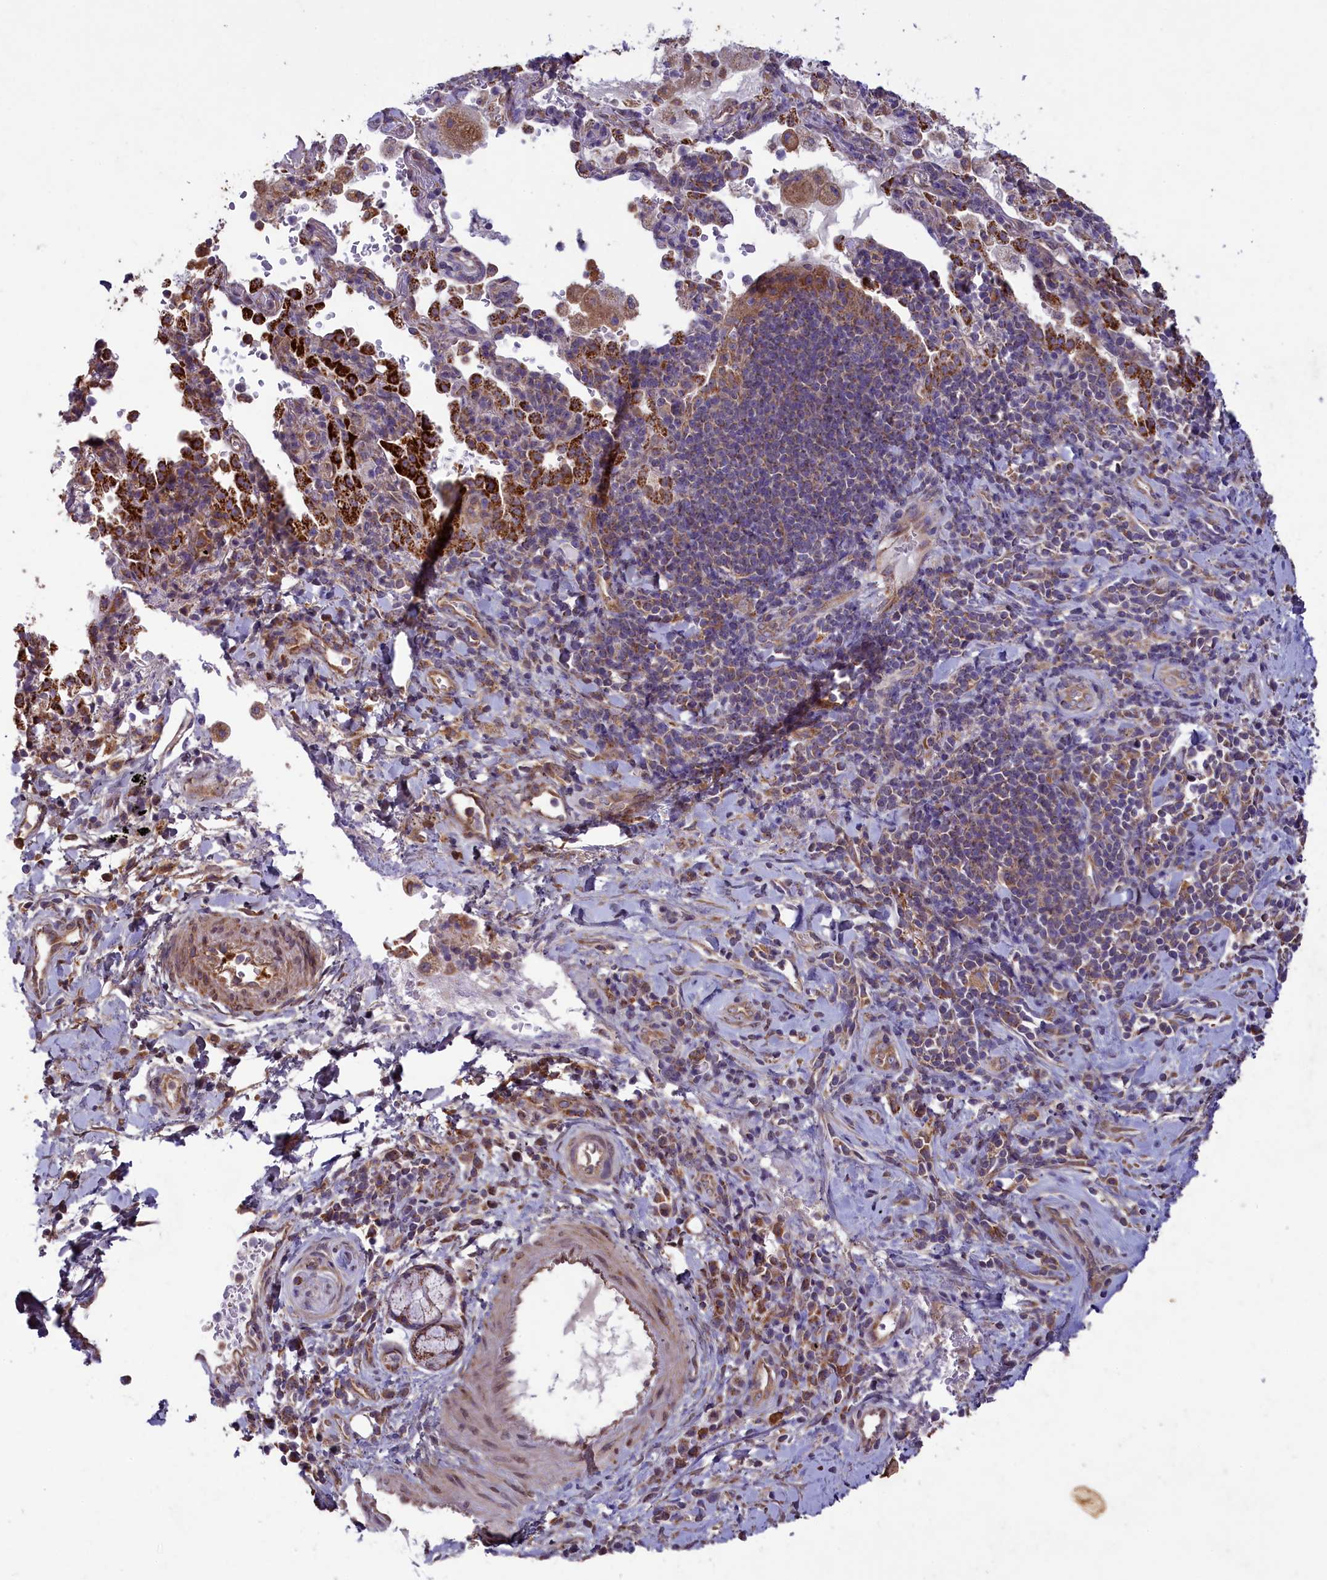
{"staining": {"intensity": "negative", "quantity": "none", "location": "none"}, "tissue": "adipose tissue", "cell_type": "Adipocytes", "image_type": "normal", "snomed": [{"axis": "morphology", "description": "Normal tissue, NOS"}, {"axis": "morphology", "description": "Squamous cell carcinoma, NOS"}, {"axis": "topography", "description": "Bronchus"}, {"axis": "topography", "description": "Lung"}], "caption": "An immunohistochemistry micrograph of normal adipose tissue is shown. There is no staining in adipocytes of adipose tissue. Brightfield microscopy of immunohistochemistry stained with DAB (3,3'-diaminobenzidine) (brown) and hematoxylin (blue), captured at high magnification.", "gene": "ACAD8", "patient": {"sex": "male", "age": 64}}